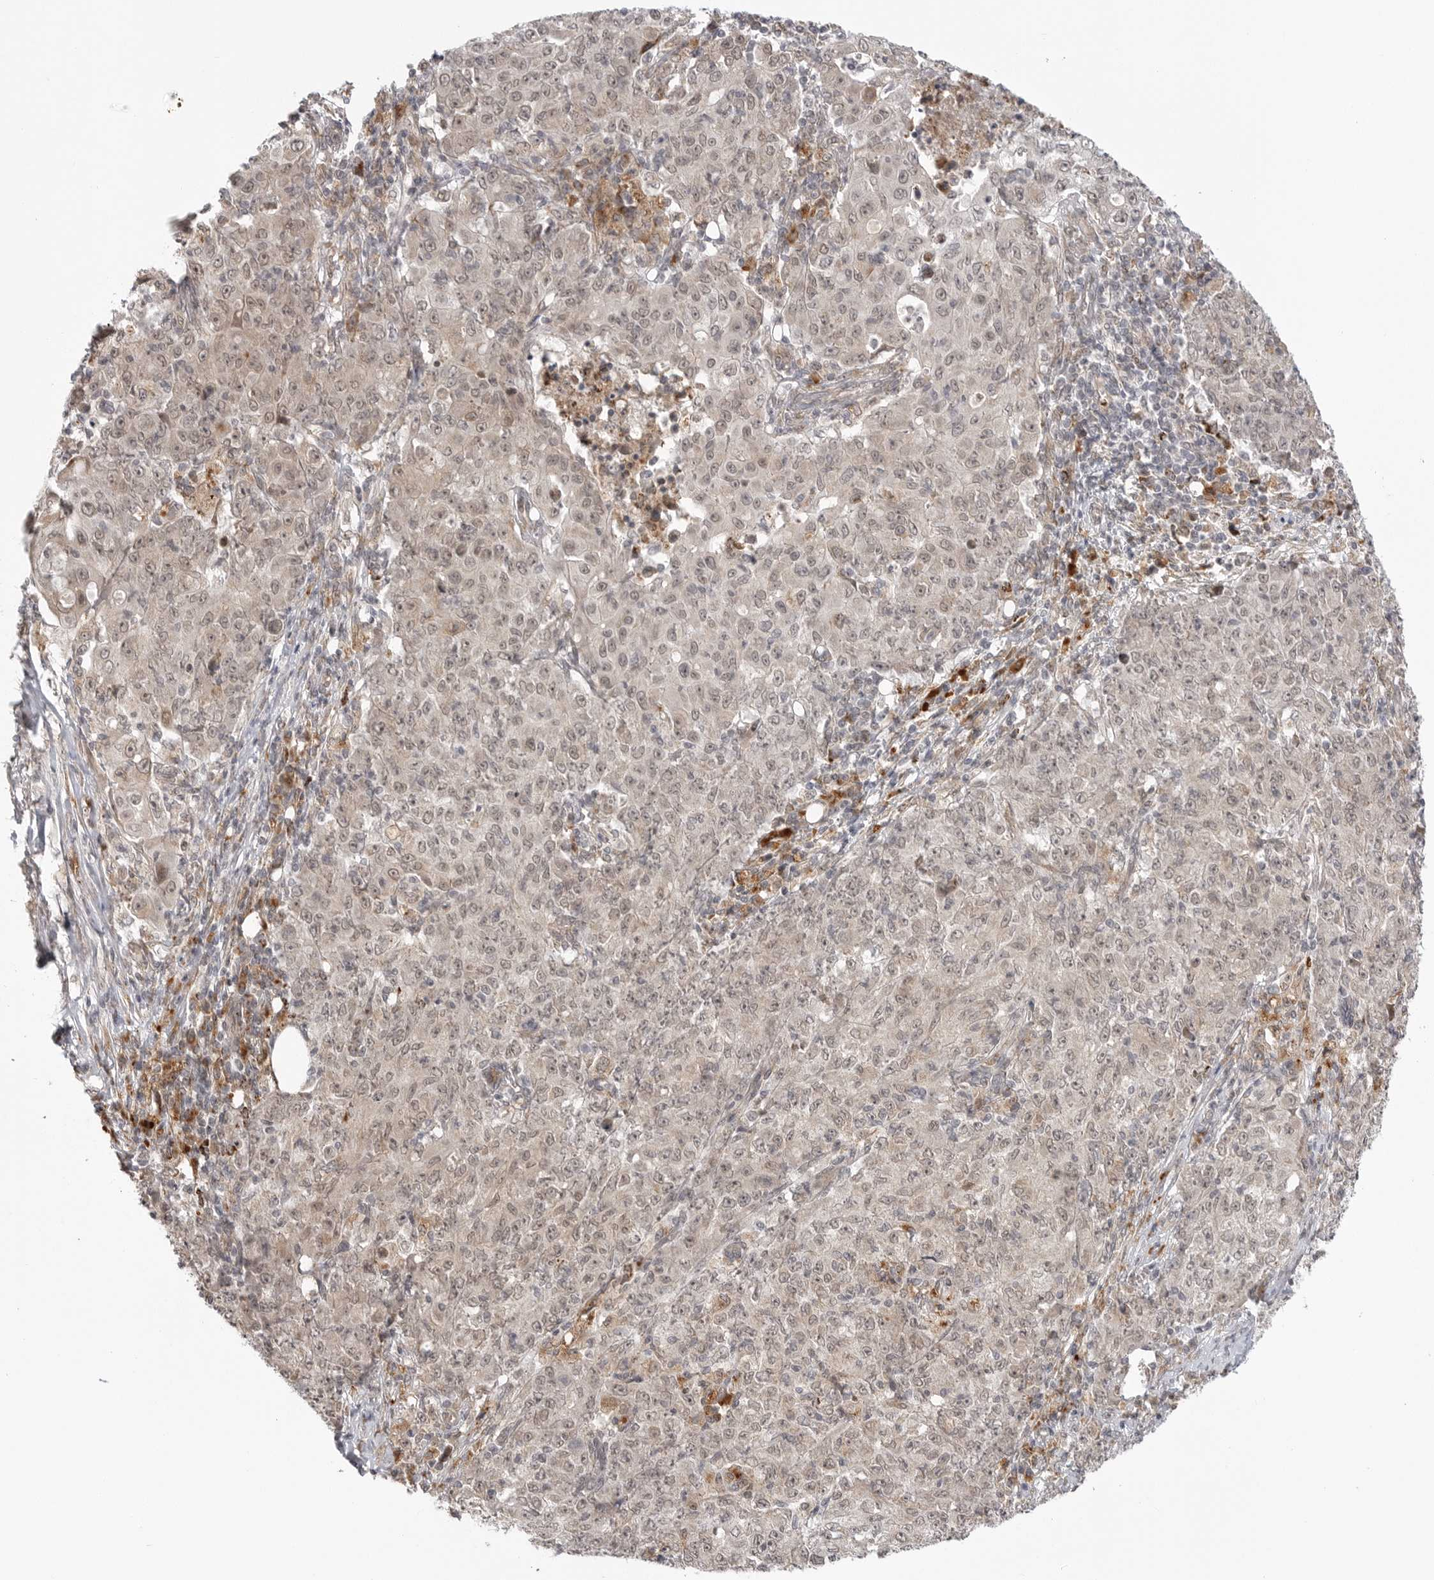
{"staining": {"intensity": "weak", "quantity": "25%-75%", "location": "nuclear"}, "tissue": "ovarian cancer", "cell_type": "Tumor cells", "image_type": "cancer", "snomed": [{"axis": "morphology", "description": "Carcinoma, endometroid"}, {"axis": "topography", "description": "Ovary"}], "caption": "Protein staining of ovarian cancer tissue reveals weak nuclear positivity in approximately 25%-75% of tumor cells.", "gene": "KALRN", "patient": {"sex": "female", "age": 42}}